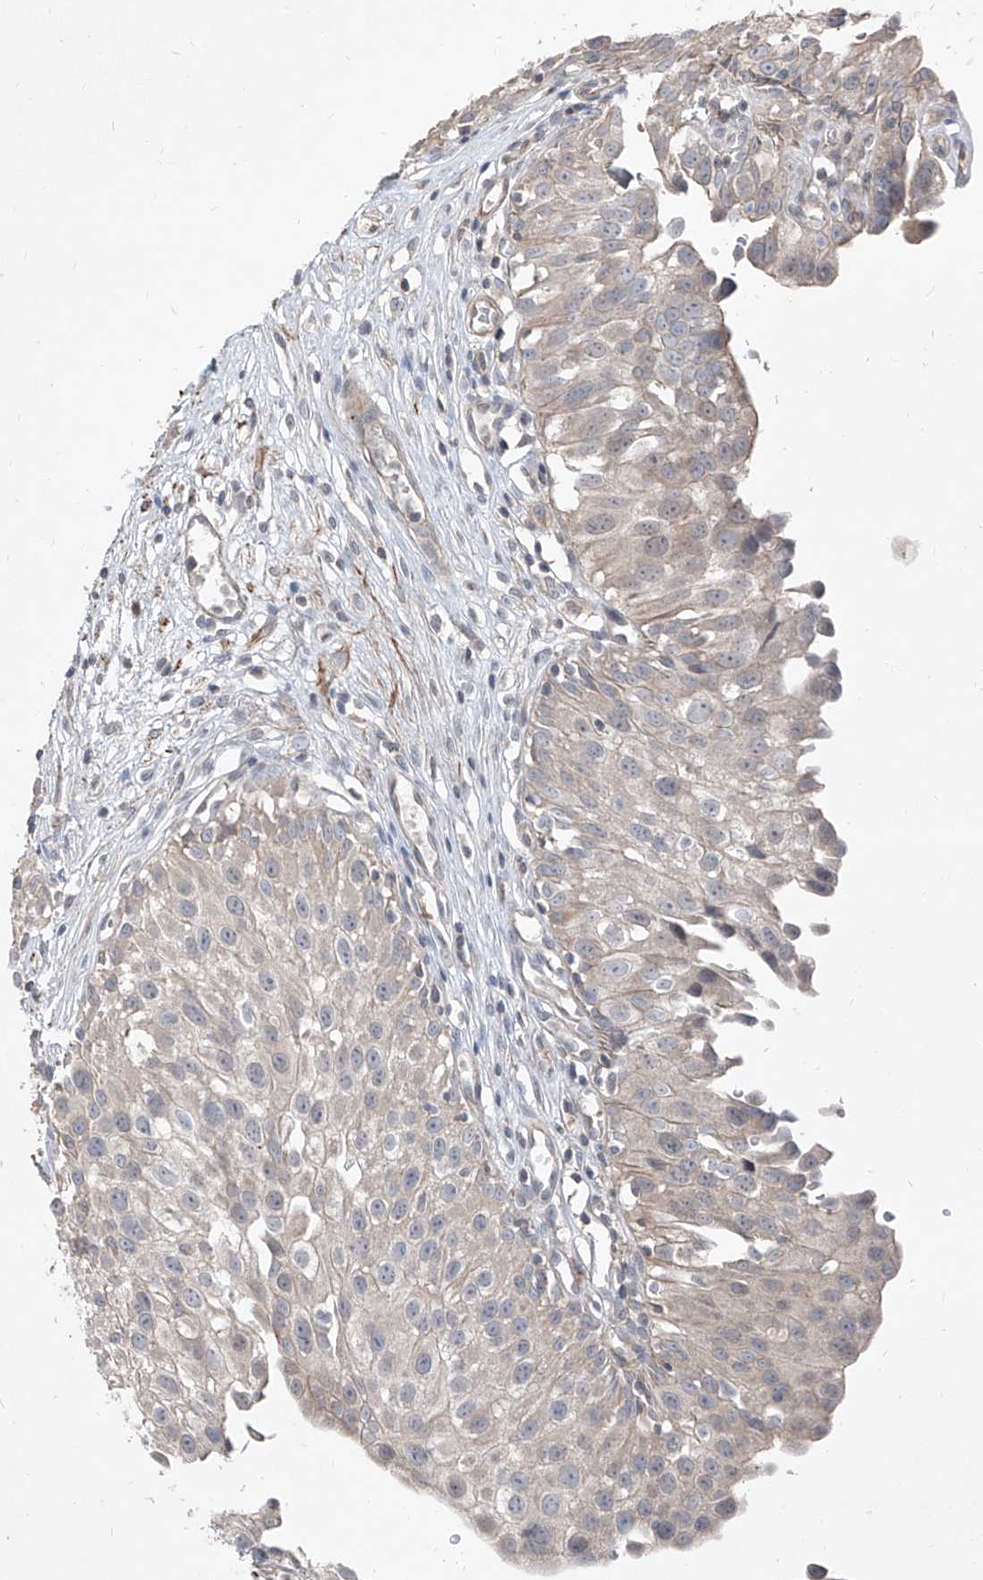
{"staining": {"intensity": "weak", "quantity": "25%-75%", "location": "cytoplasmic/membranous"}, "tissue": "urinary bladder", "cell_type": "Urothelial cells", "image_type": "normal", "snomed": [{"axis": "morphology", "description": "Normal tissue, NOS"}, {"axis": "topography", "description": "Urinary bladder"}], "caption": "Protein expression by immunohistochemistry reveals weak cytoplasmic/membranous expression in about 25%-75% of urothelial cells in normal urinary bladder. (Brightfield microscopy of DAB IHC at high magnification).", "gene": "UFD1", "patient": {"sex": "male", "age": 51}}